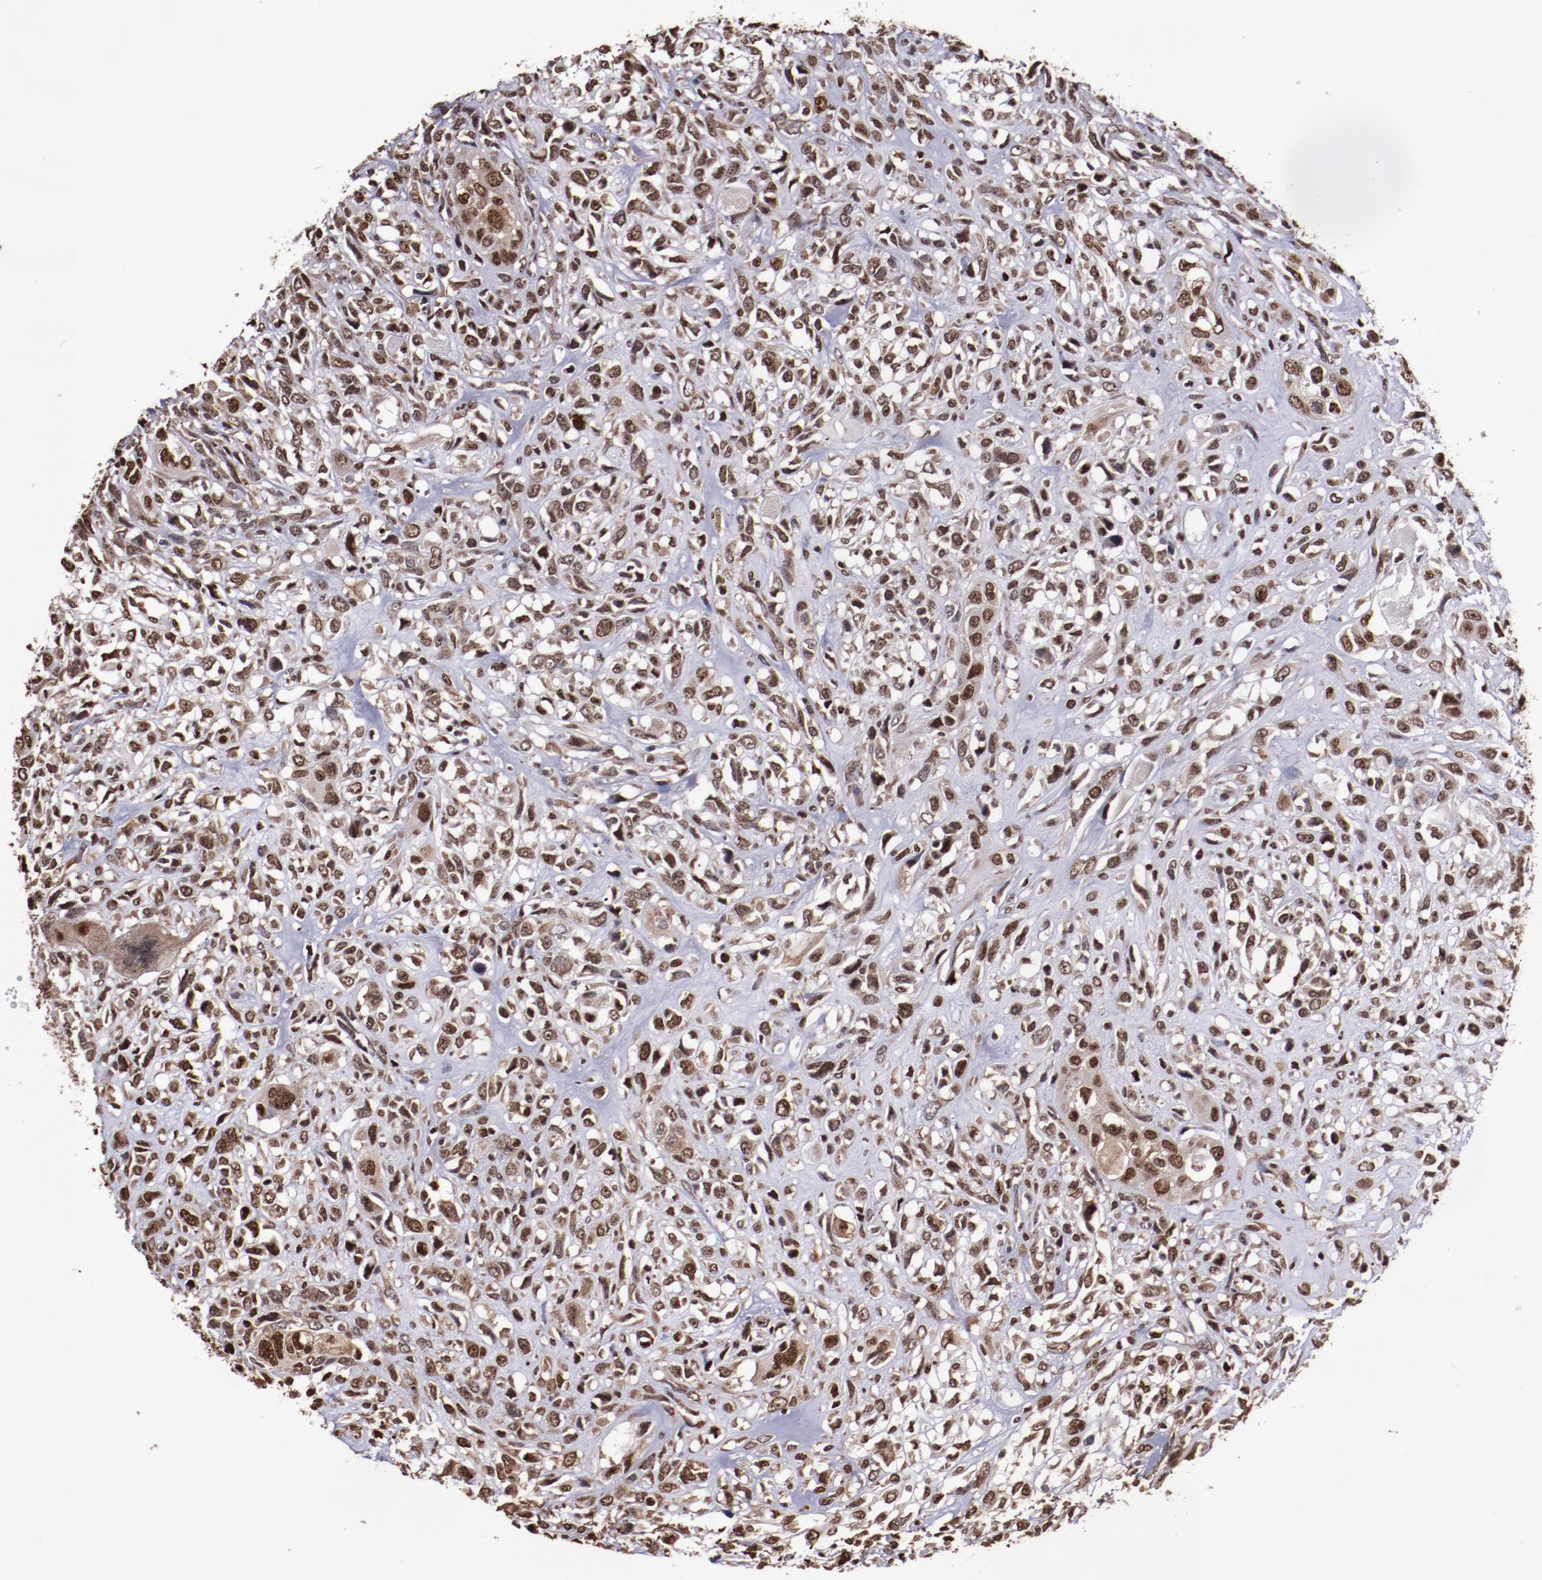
{"staining": {"intensity": "moderate", "quantity": ">75%", "location": "nuclear"}, "tissue": "head and neck cancer", "cell_type": "Tumor cells", "image_type": "cancer", "snomed": [{"axis": "morphology", "description": "Neoplasm, malignant, NOS"}, {"axis": "topography", "description": "Salivary gland"}, {"axis": "topography", "description": "Head-Neck"}], "caption": "Moderate nuclear staining is seen in approximately >75% of tumor cells in neoplasm (malignant) (head and neck).", "gene": "APEX1", "patient": {"sex": "male", "age": 43}}